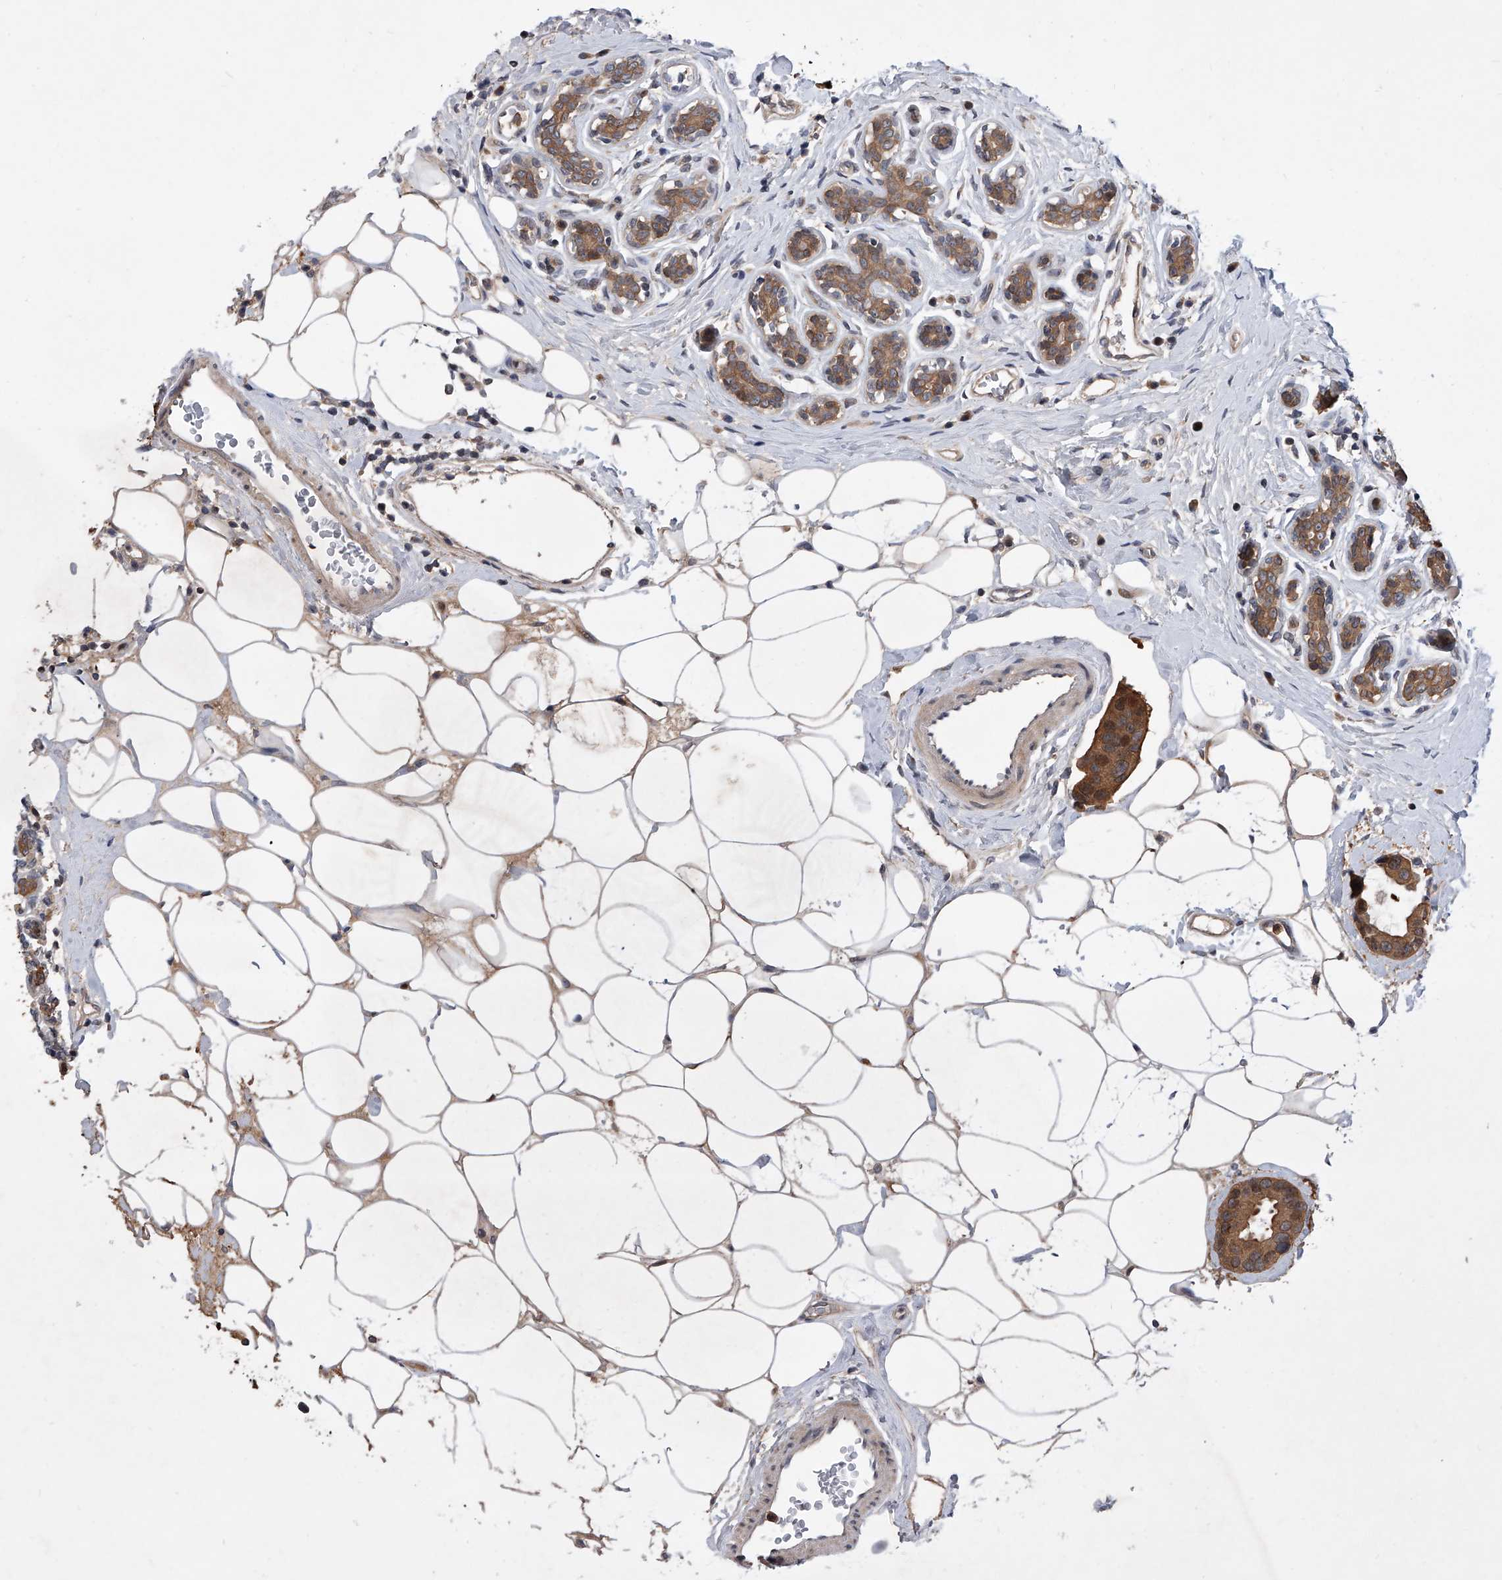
{"staining": {"intensity": "moderate", "quantity": ">75%", "location": "cytoplasmic/membranous,nuclear"}, "tissue": "breast cancer", "cell_type": "Tumor cells", "image_type": "cancer", "snomed": [{"axis": "morphology", "description": "Normal tissue, NOS"}, {"axis": "morphology", "description": "Duct carcinoma"}, {"axis": "topography", "description": "Breast"}], "caption": "Breast cancer (infiltrating ductal carcinoma) stained for a protein (brown) displays moderate cytoplasmic/membranous and nuclear positive expression in approximately >75% of tumor cells.", "gene": "BHLHE23", "patient": {"sex": "female", "age": 39}}